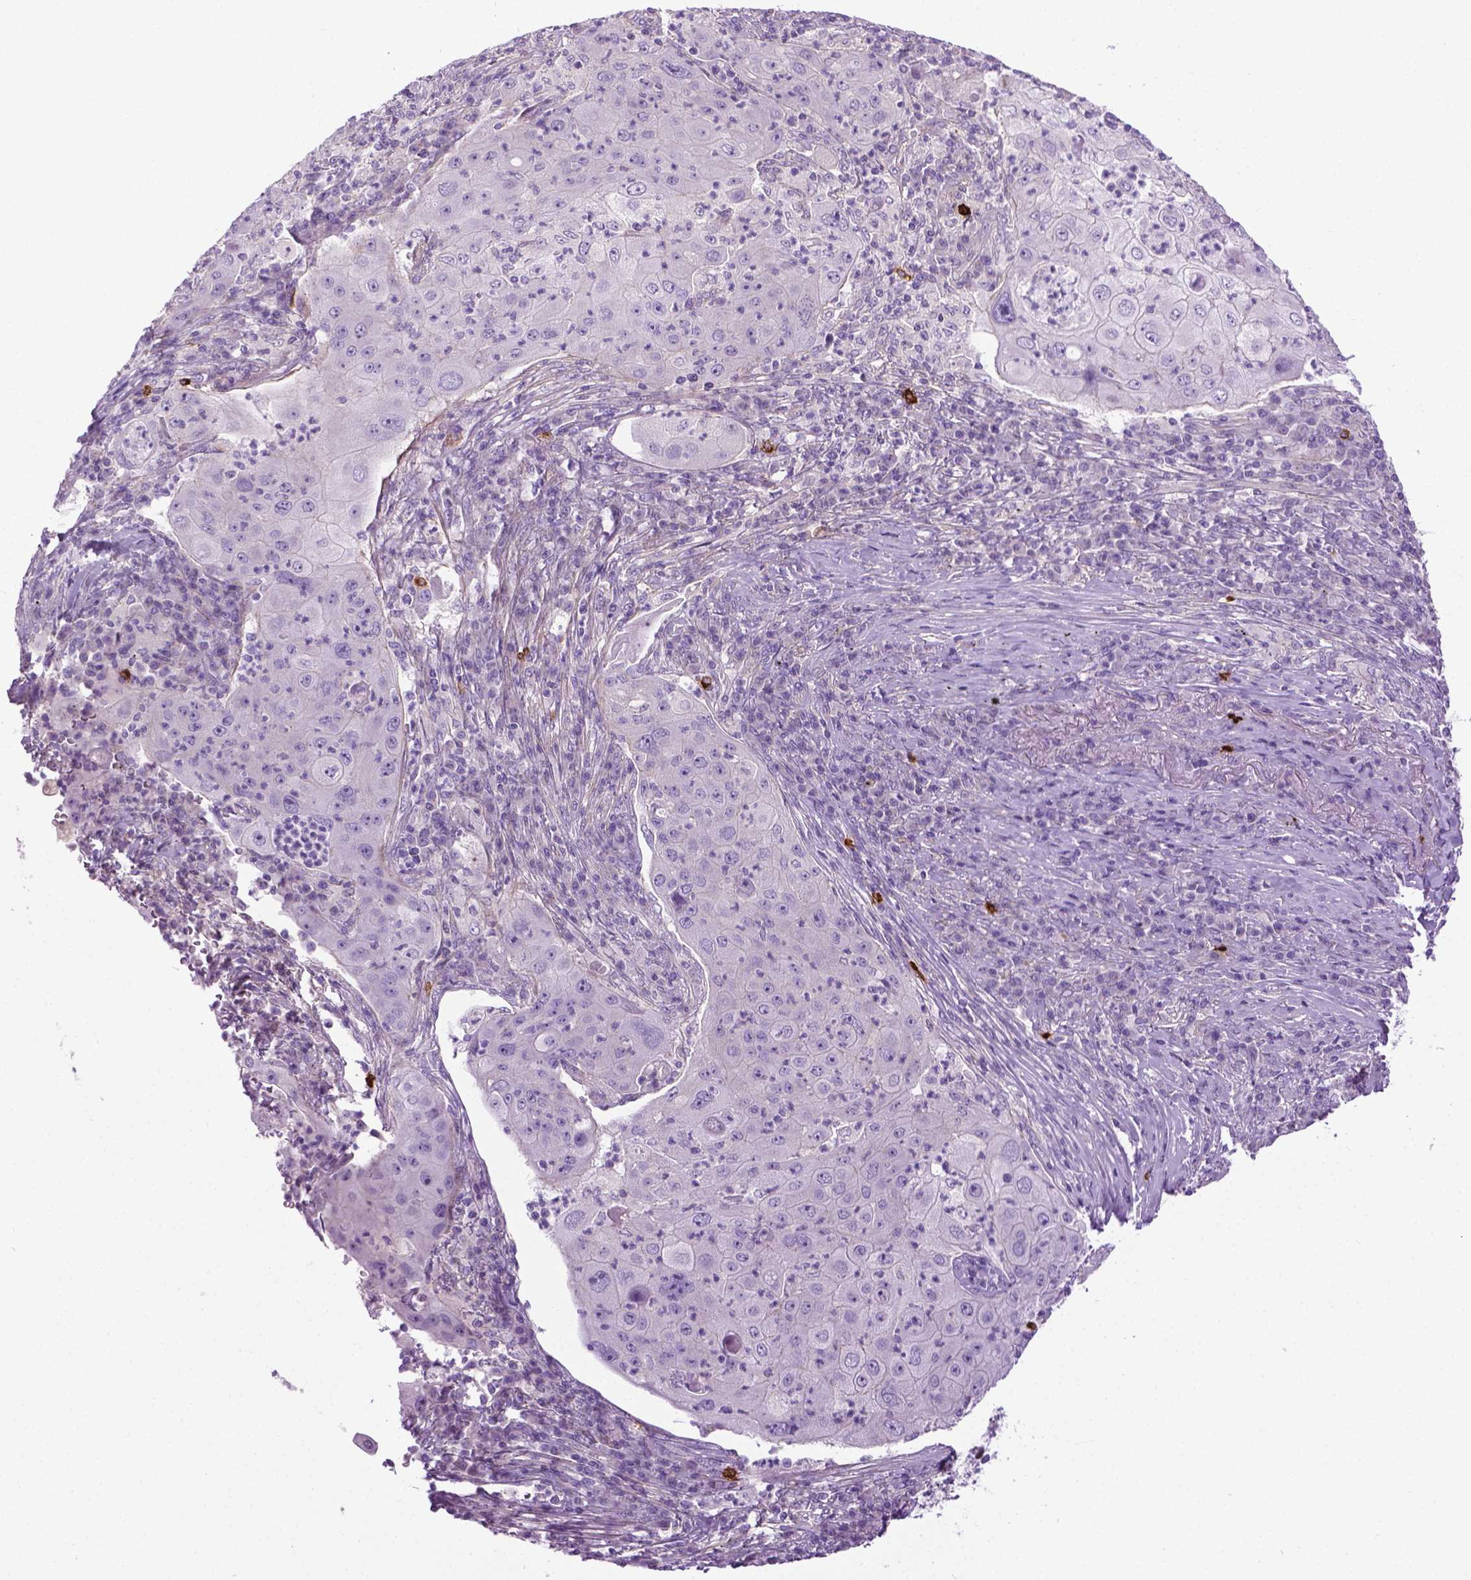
{"staining": {"intensity": "negative", "quantity": "none", "location": "none"}, "tissue": "lung cancer", "cell_type": "Tumor cells", "image_type": "cancer", "snomed": [{"axis": "morphology", "description": "Squamous cell carcinoma, NOS"}, {"axis": "topography", "description": "Lung"}], "caption": "Immunohistochemistry photomicrograph of neoplastic tissue: human lung cancer stained with DAB (3,3'-diaminobenzidine) shows no significant protein expression in tumor cells.", "gene": "SPECC1L", "patient": {"sex": "female", "age": 59}}